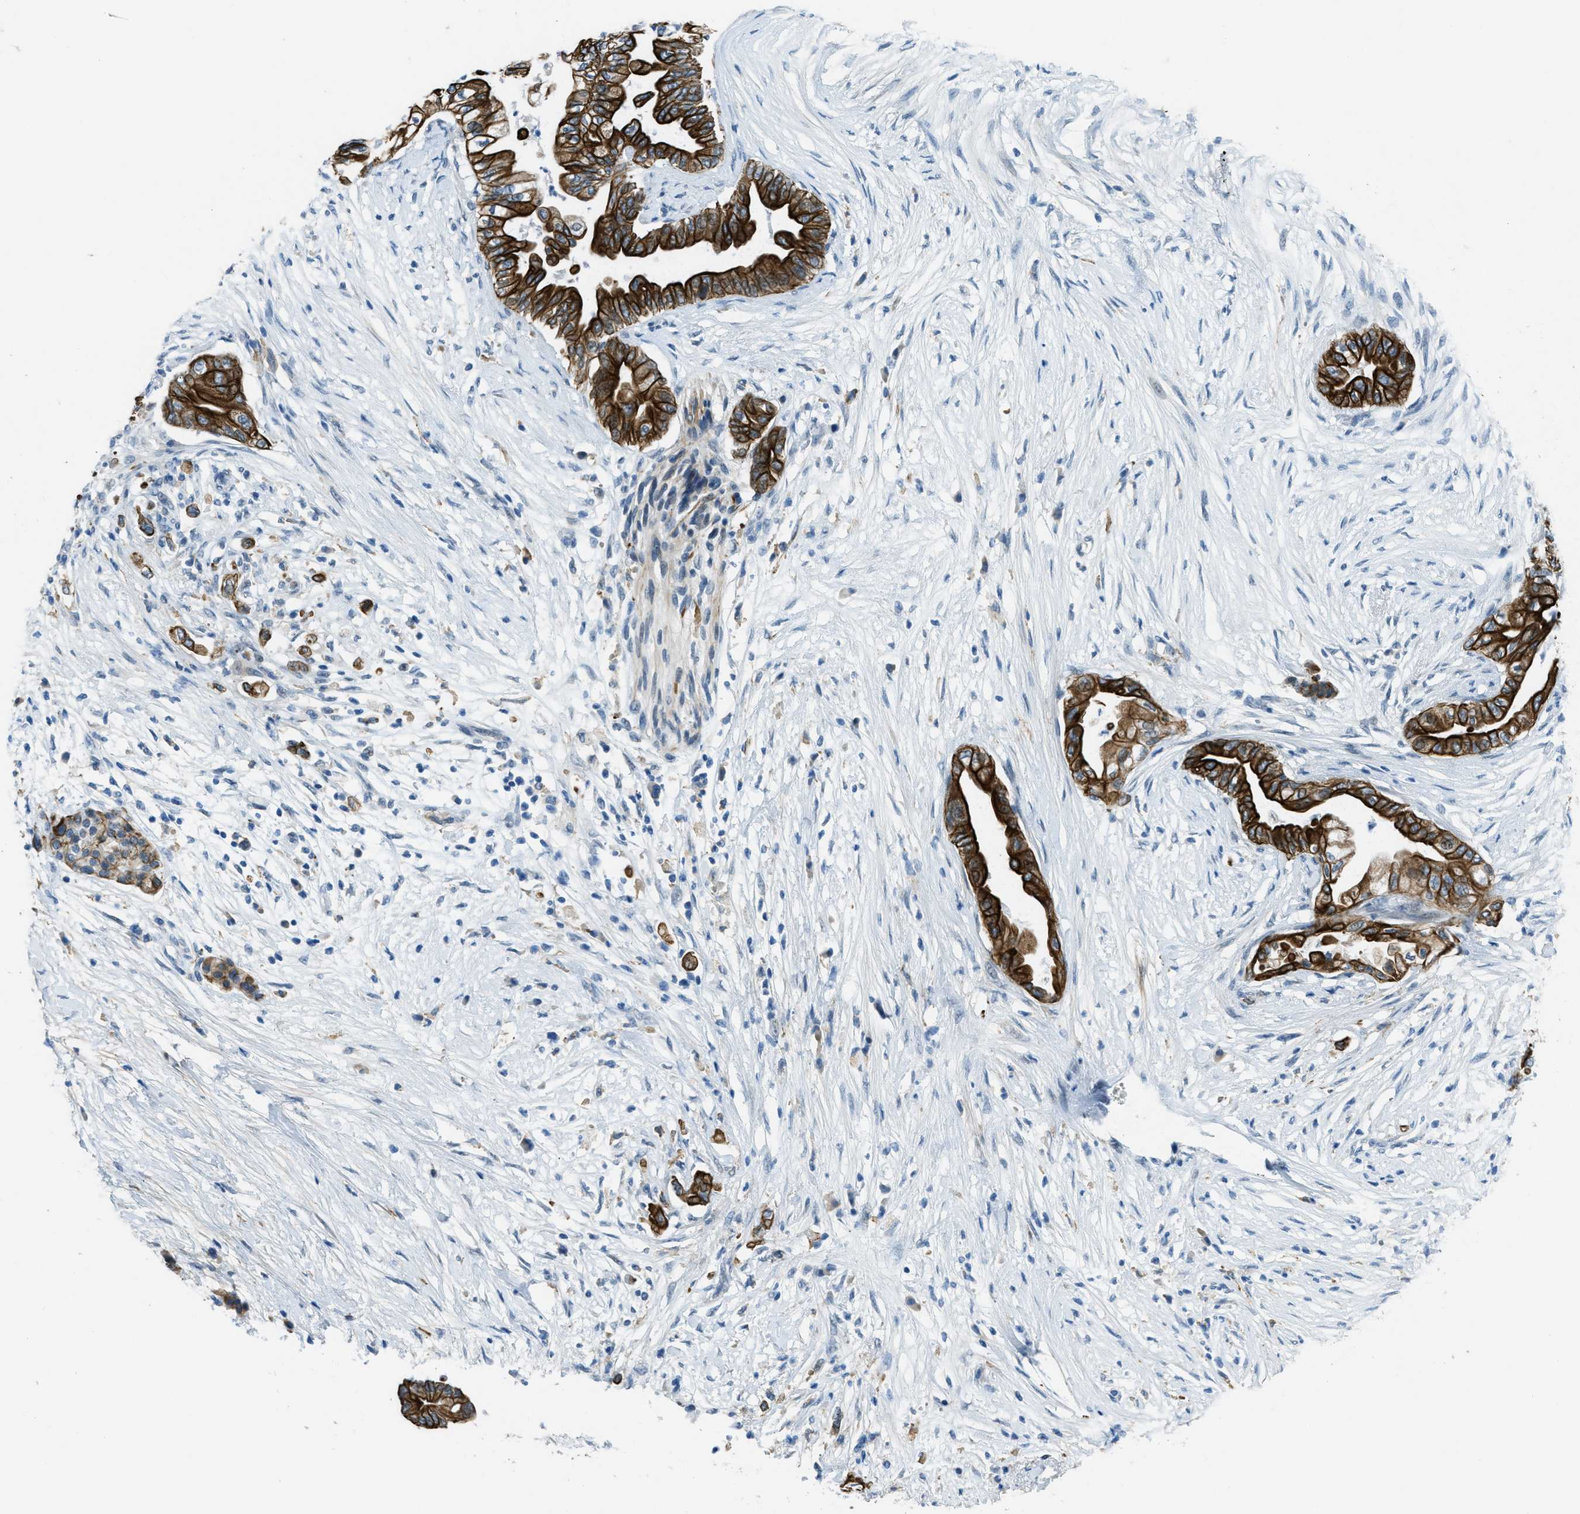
{"staining": {"intensity": "strong", "quantity": ">75%", "location": "cytoplasmic/membranous"}, "tissue": "pancreatic cancer", "cell_type": "Tumor cells", "image_type": "cancer", "snomed": [{"axis": "morphology", "description": "Normal tissue, NOS"}, {"axis": "morphology", "description": "Adenocarcinoma, NOS"}, {"axis": "topography", "description": "Pancreas"}, {"axis": "topography", "description": "Duodenum"}], "caption": "Adenocarcinoma (pancreatic) stained with a protein marker shows strong staining in tumor cells.", "gene": "KLHL8", "patient": {"sex": "female", "age": 60}}